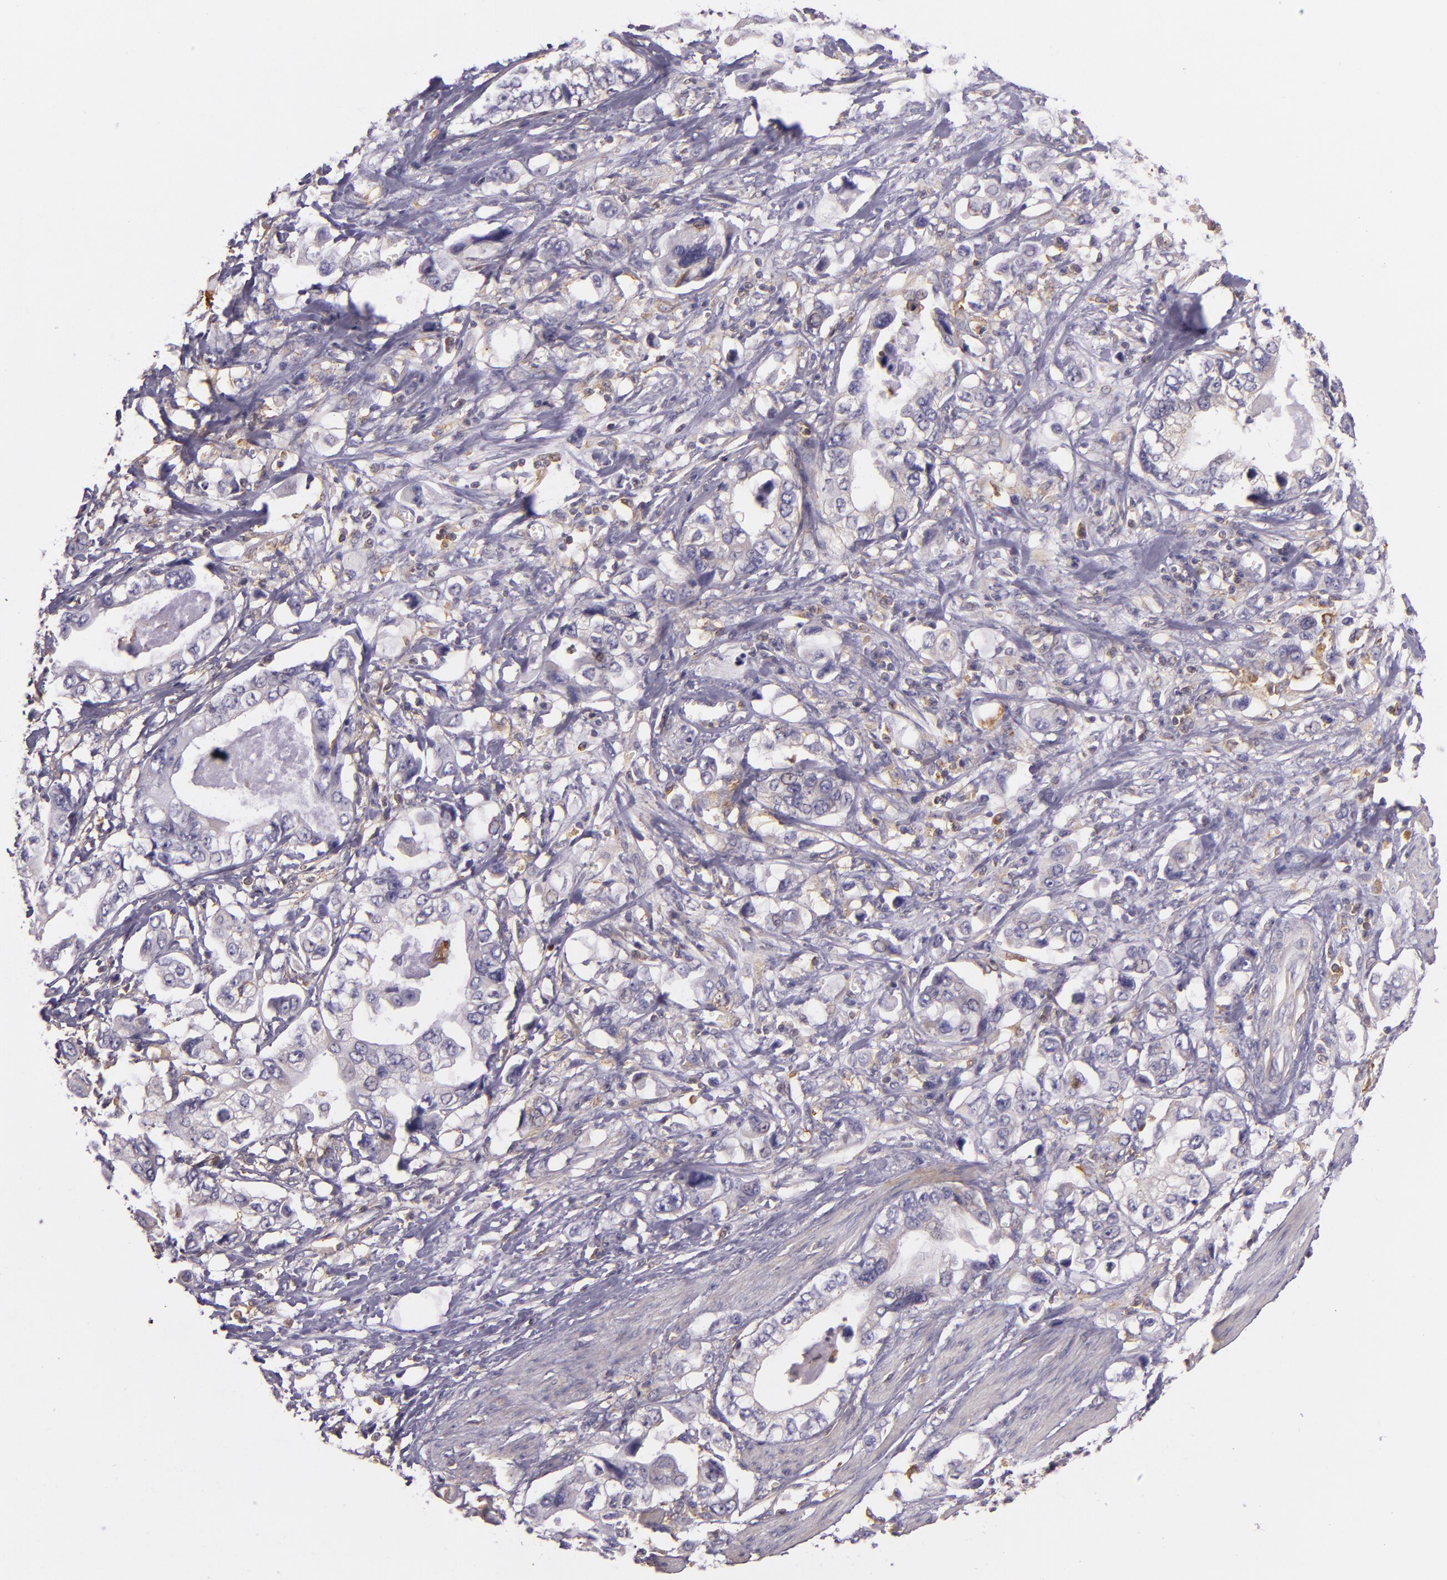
{"staining": {"intensity": "negative", "quantity": "none", "location": "none"}, "tissue": "stomach cancer", "cell_type": "Tumor cells", "image_type": "cancer", "snomed": [{"axis": "morphology", "description": "Adenocarcinoma, NOS"}, {"axis": "topography", "description": "Pancreas"}, {"axis": "topography", "description": "Stomach, upper"}], "caption": "Immunohistochemical staining of human adenocarcinoma (stomach) reveals no significant staining in tumor cells.", "gene": "TLN1", "patient": {"sex": "male", "age": 77}}